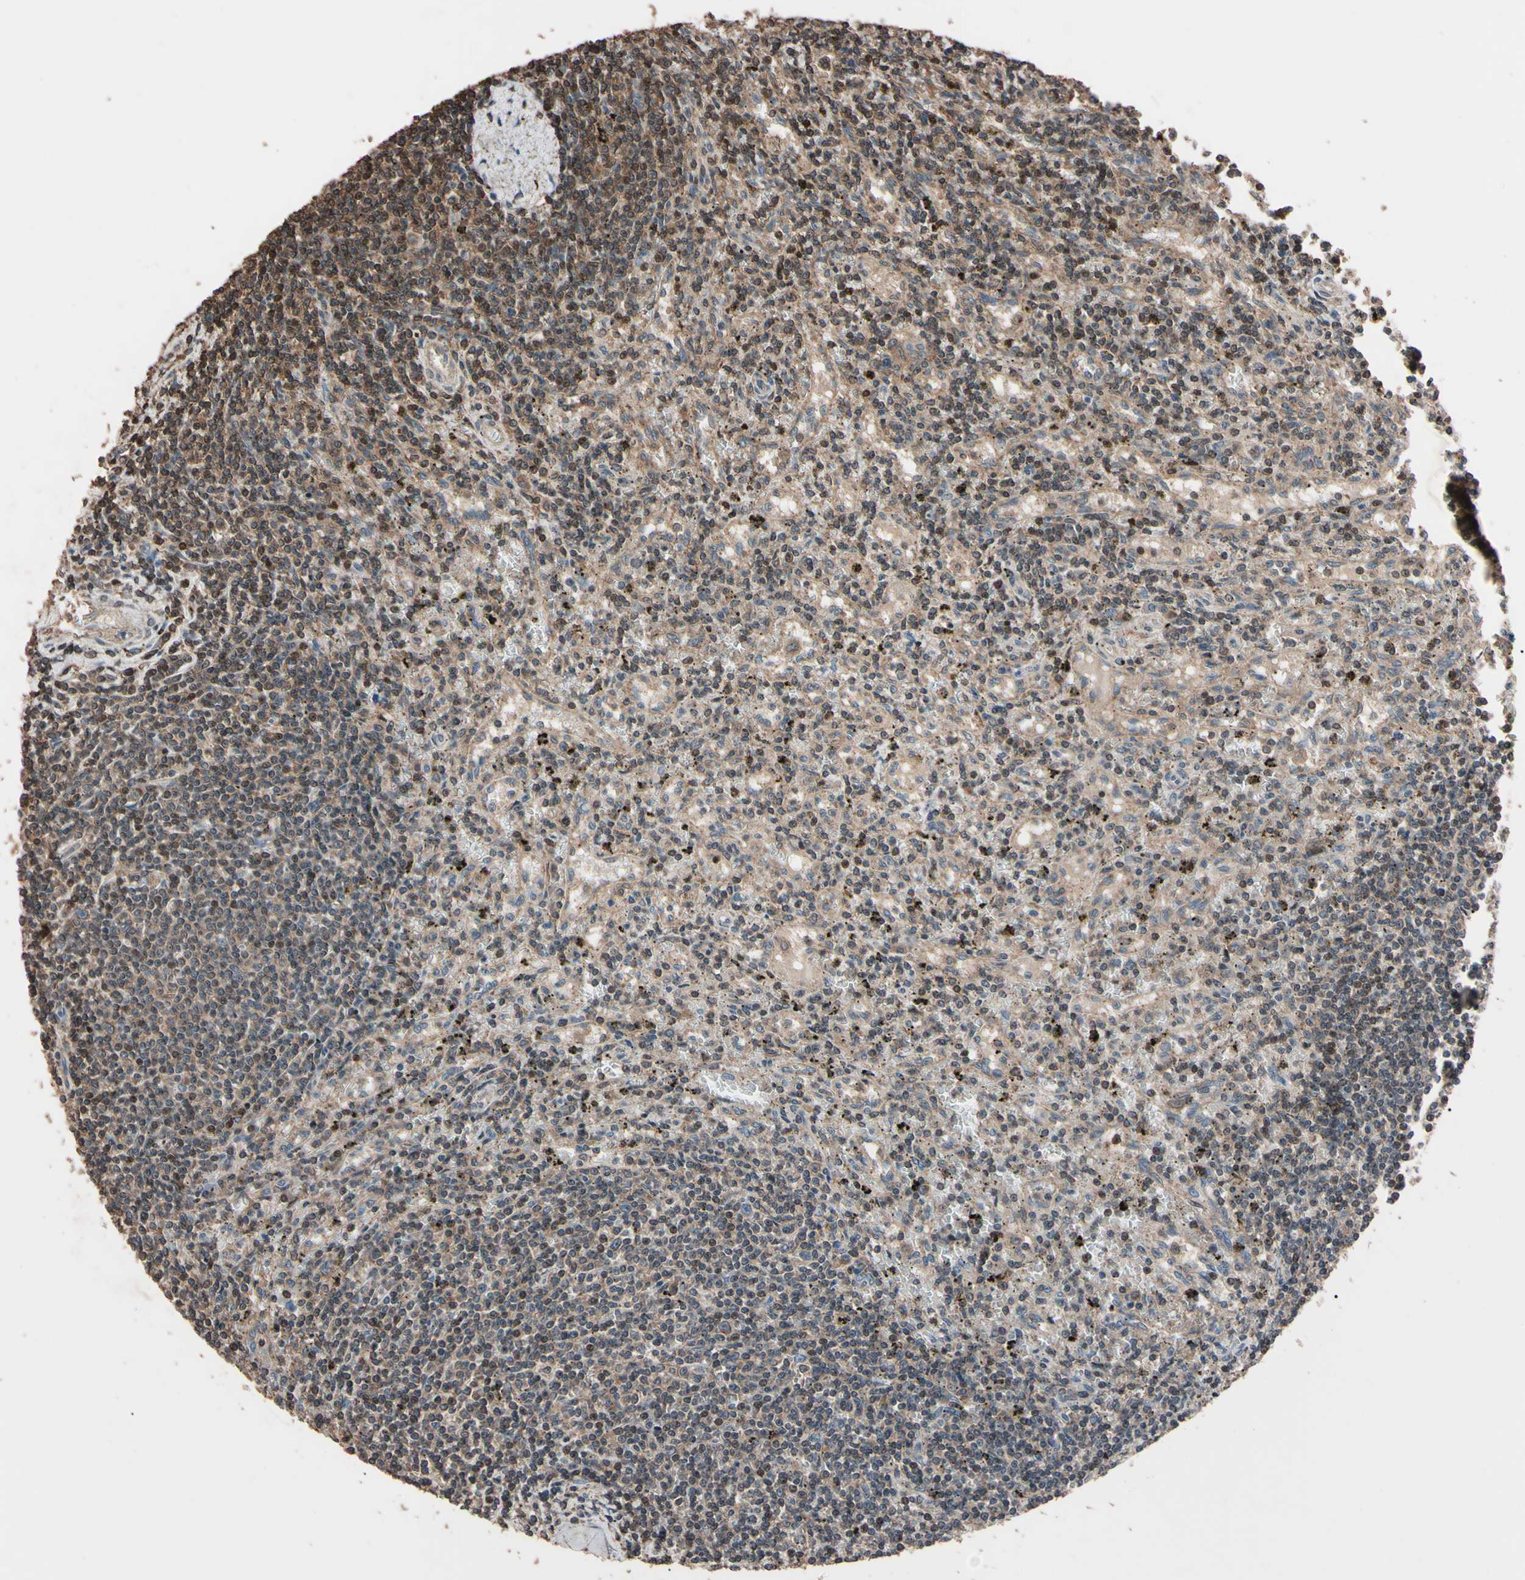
{"staining": {"intensity": "weak", "quantity": ">75%", "location": "cytoplasmic/membranous,nuclear"}, "tissue": "lymphoma", "cell_type": "Tumor cells", "image_type": "cancer", "snomed": [{"axis": "morphology", "description": "Malignant lymphoma, non-Hodgkin's type, Low grade"}, {"axis": "topography", "description": "Spleen"}], "caption": "Approximately >75% of tumor cells in human lymphoma reveal weak cytoplasmic/membranous and nuclear protein expression as visualized by brown immunohistochemical staining.", "gene": "TNFRSF1A", "patient": {"sex": "male", "age": 76}}